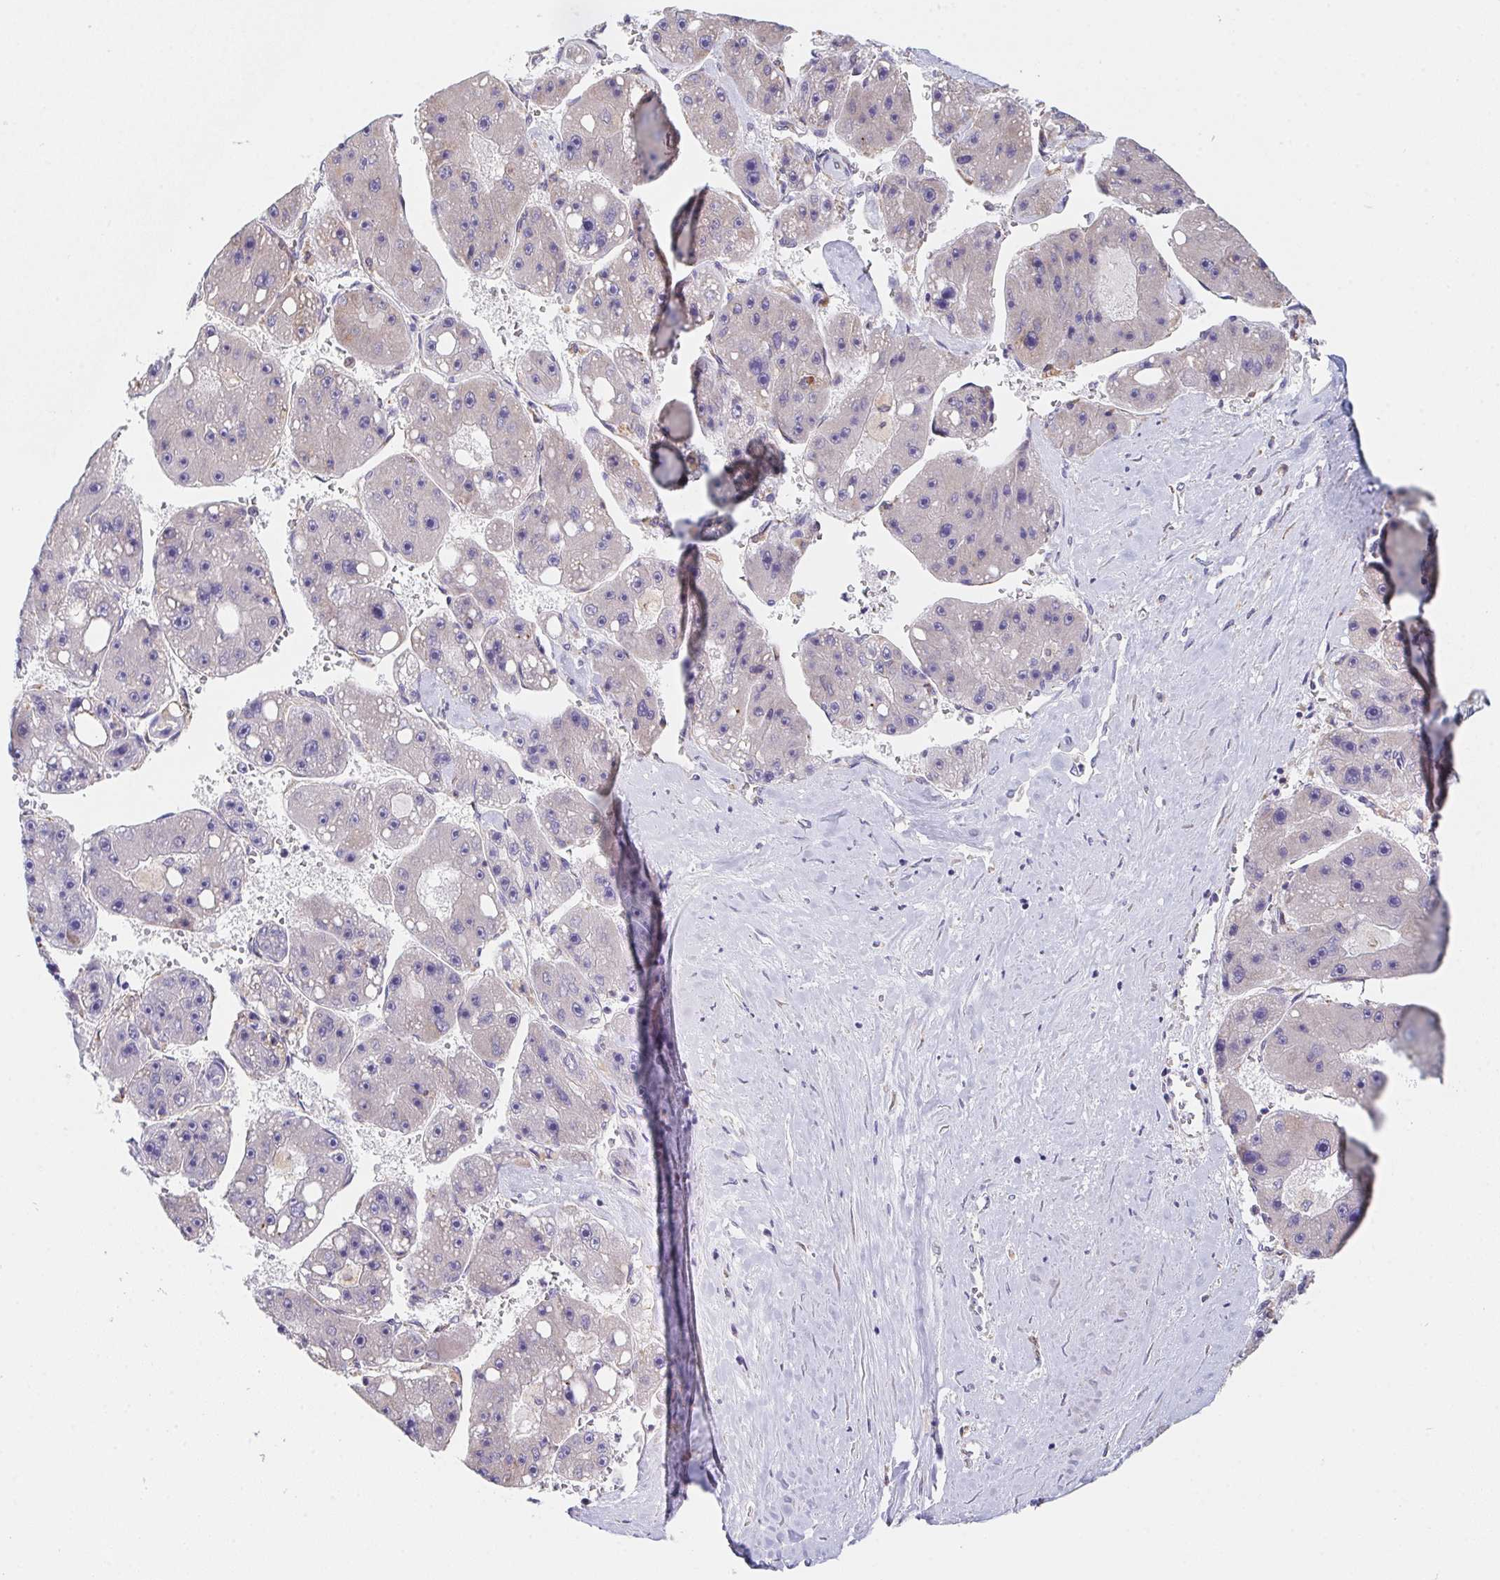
{"staining": {"intensity": "negative", "quantity": "none", "location": "none"}, "tissue": "liver cancer", "cell_type": "Tumor cells", "image_type": "cancer", "snomed": [{"axis": "morphology", "description": "Carcinoma, Hepatocellular, NOS"}, {"axis": "topography", "description": "Liver"}], "caption": "Immunohistochemistry (IHC) micrograph of neoplastic tissue: human hepatocellular carcinoma (liver) stained with DAB (3,3'-diaminobenzidine) demonstrates no significant protein positivity in tumor cells.", "gene": "ADAM8", "patient": {"sex": "female", "age": 61}}